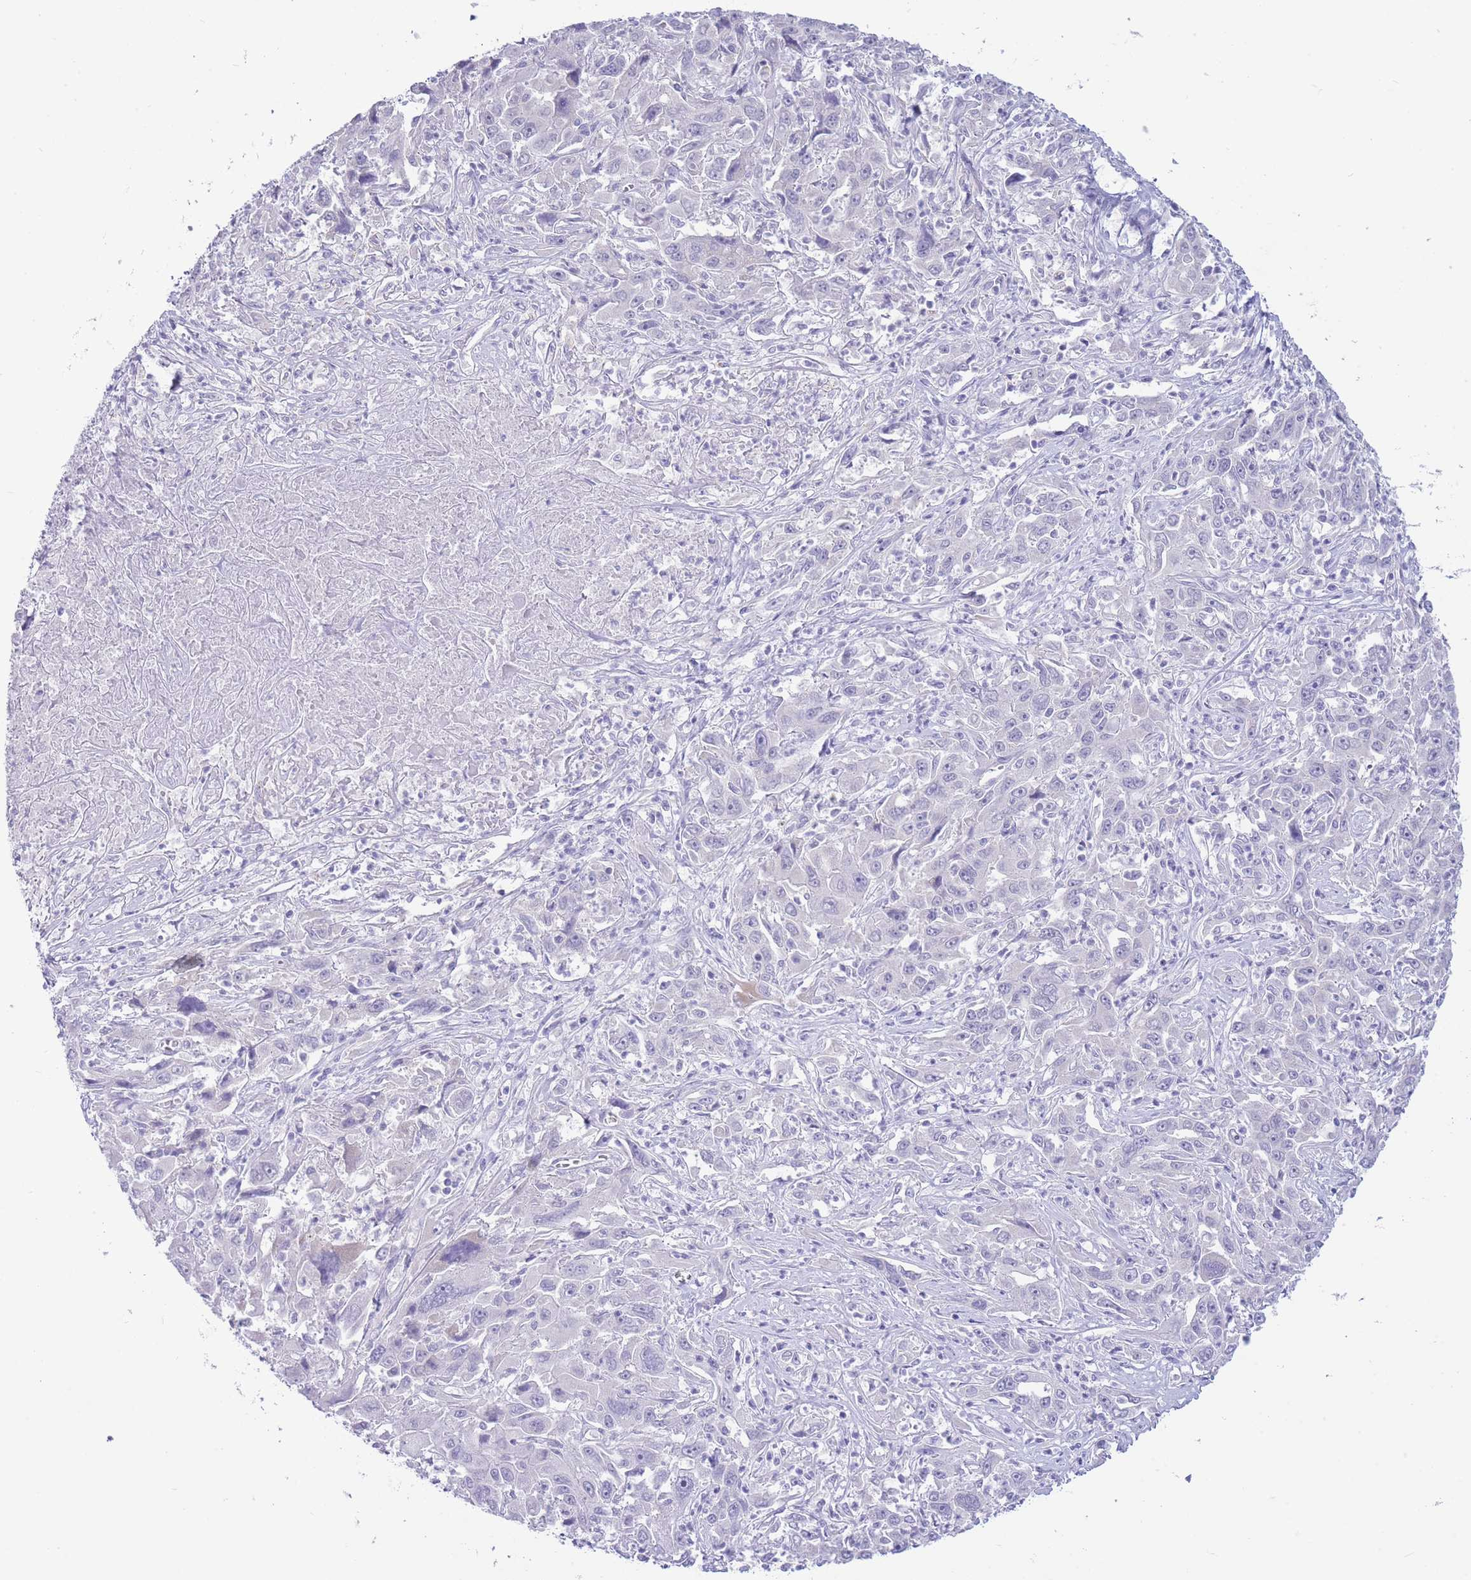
{"staining": {"intensity": "negative", "quantity": "none", "location": "none"}, "tissue": "liver cancer", "cell_type": "Tumor cells", "image_type": "cancer", "snomed": [{"axis": "morphology", "description": "Carcinoma, Hepatocellular, NOS"}, {"axis": "topography", "description": "Liver"}], "caption": "IHC photomicrograph of neoplastic tissue: human liver hepatocellular carcinoma stained with DAB (3,3'-diaminobenzidine) shows no significant protein positivity in tumor cells.", "gene": "ASAP3", "patient": {"sex": "male", "age": 63}}